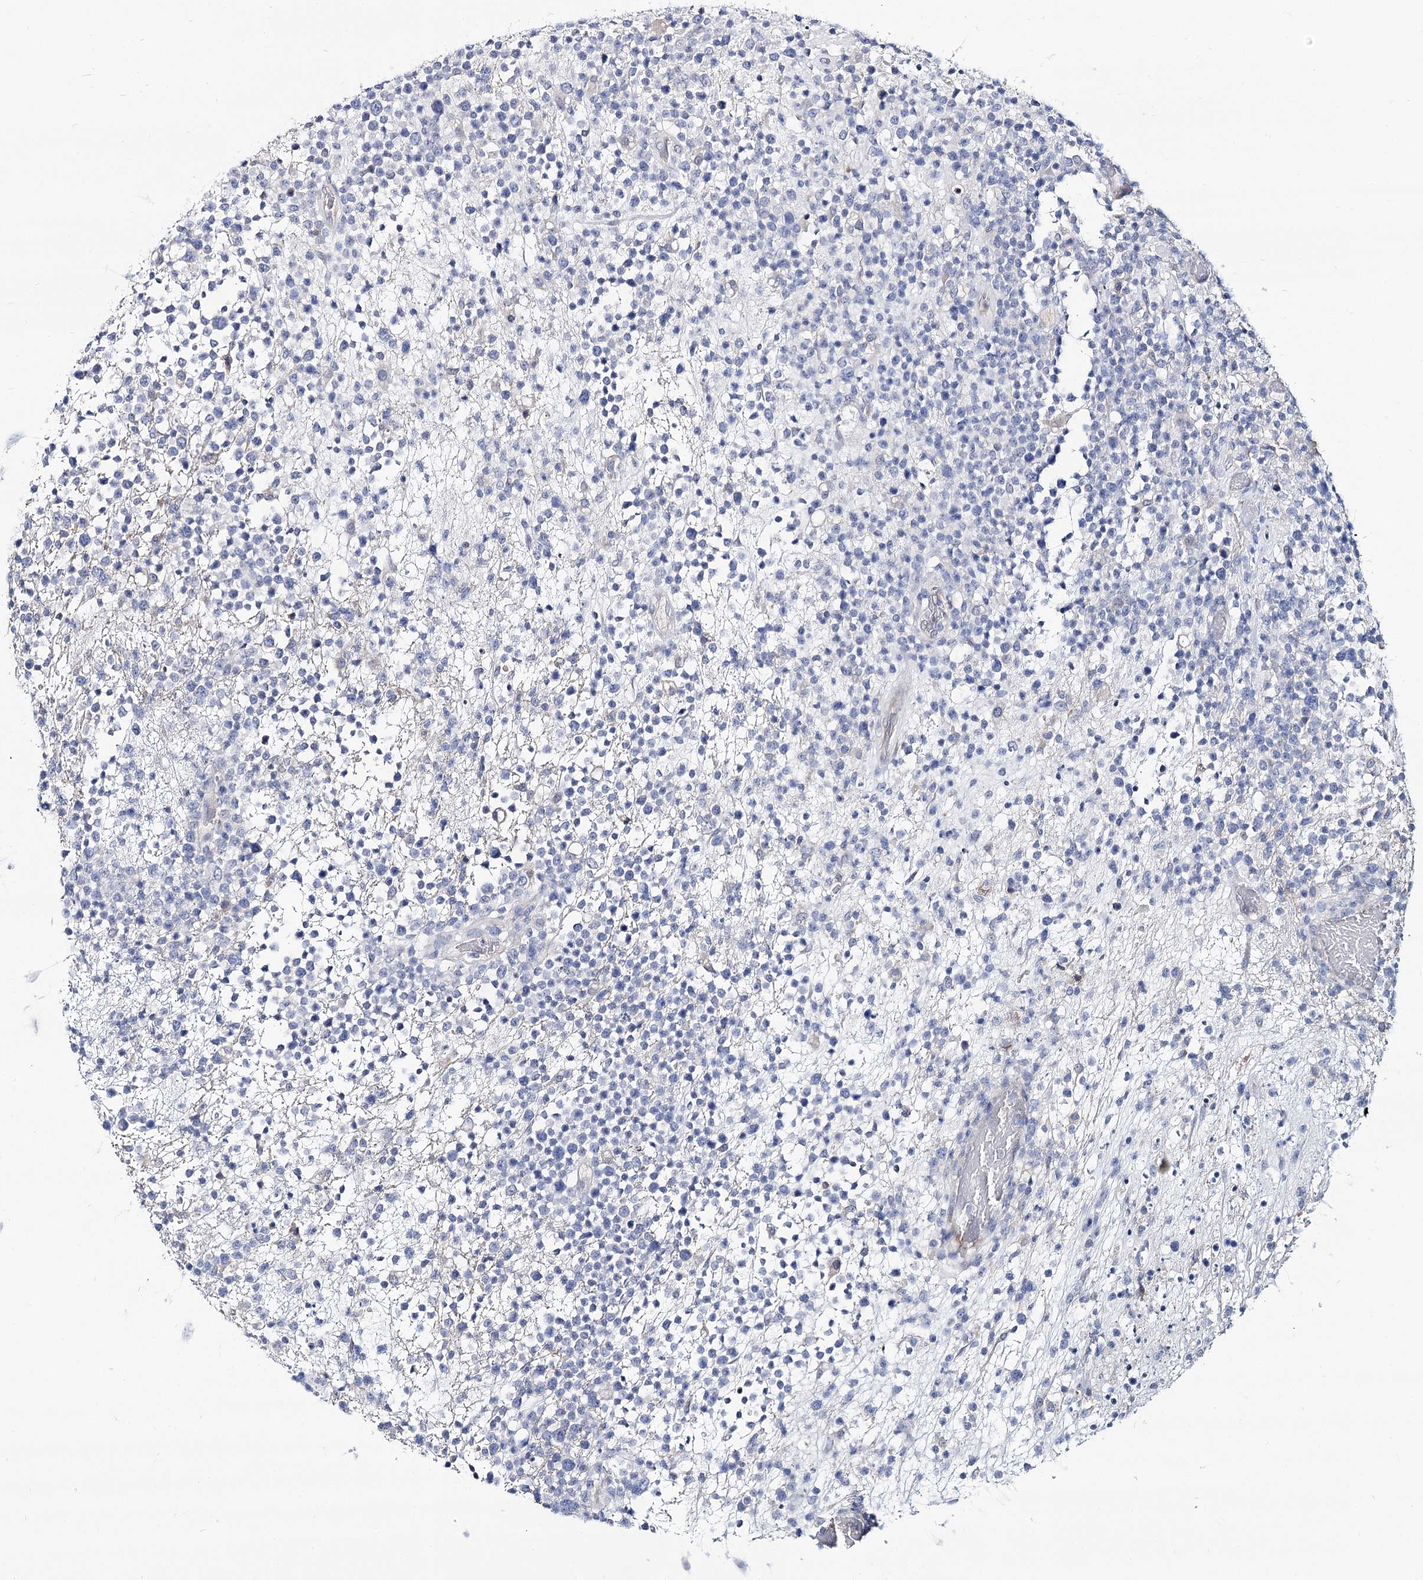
{"staining": {"intensity": "negative", "quantity": "none", "location": "none"}, "tissue": "lymphoma", "cell_type": "Tumor cells", "image_type": "cancer", "snomed": [{"axis": "morphology", "description": "Malignant lymphoma, non-Hodgkin's type, High grade"}, {"axis": "topography", "description": "Colon"}], "caption": "Micrograph shows no protein staining in tumor cells of malignant lymphoma, non-Hodgkin's type (high-grade) tissue.", "gene": "UGP2", "patient": {"sex": "female", "age": 53}}